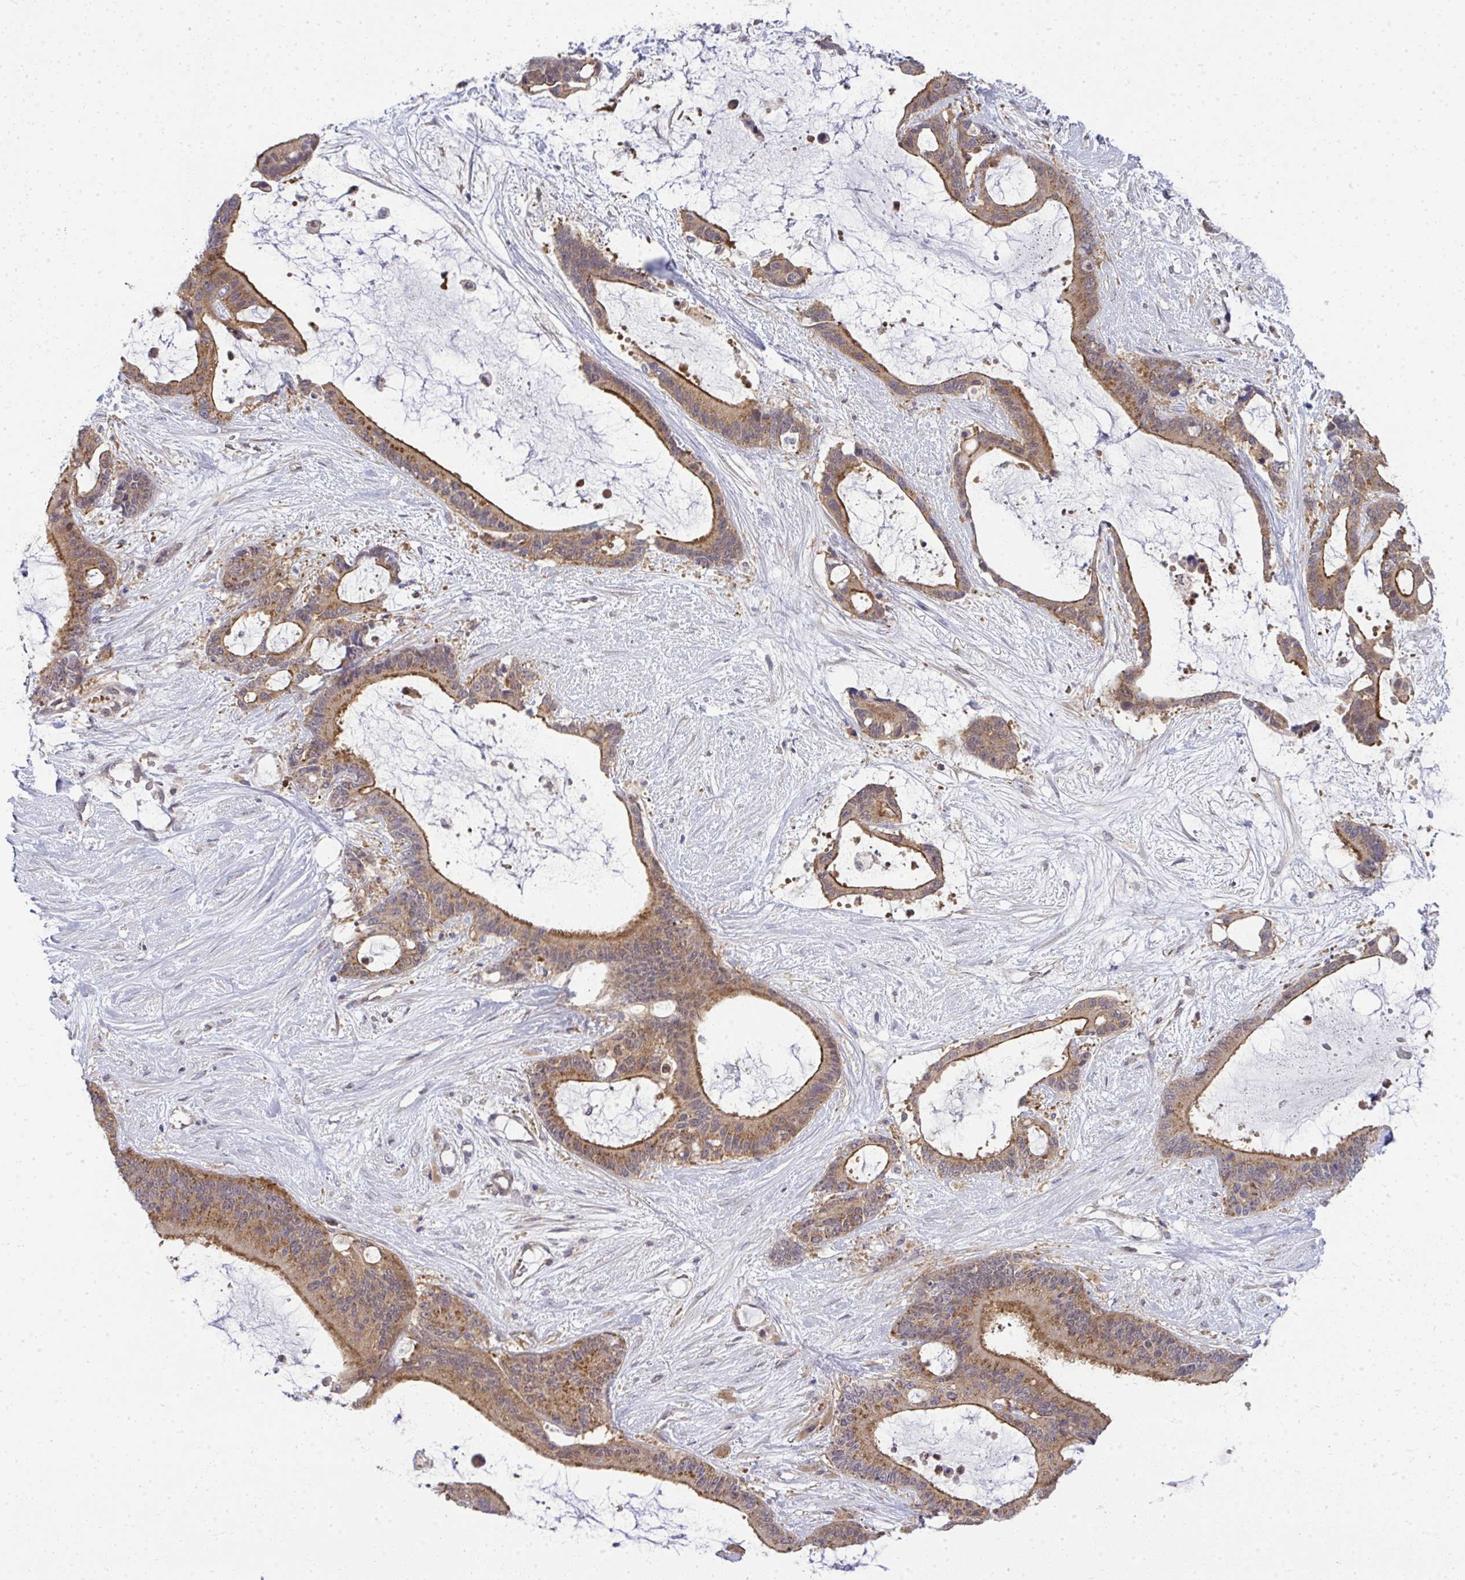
{"staining": {"intensity": "moderate", "quantity": ">75%", "location": "cytoplasmic/membranous"}, "tissue": "liver cancer", "cell_type": "Tumor cells", "image_type": "cancer", "snomed": [{"axis": "morphology", "description": "Normal tissue, NOS"}, {"axis": "morphology", "description": "Cholangiocarcinoma"}, {"axis": "topography", "description": "Liver"}, {"axis": "topography", "description": "Peripheral nerve tissue"}], "caption": "Cholangiocarcinoma (liver) stained with DAB (3,3'-diaminobenzidine) IHC shows medium levels of moderate cytoplasmic/membranous expression in approximately >75% of tumor cells.", "gene": "HDHD2", "patient": {"sex": "female", "age": 73}}